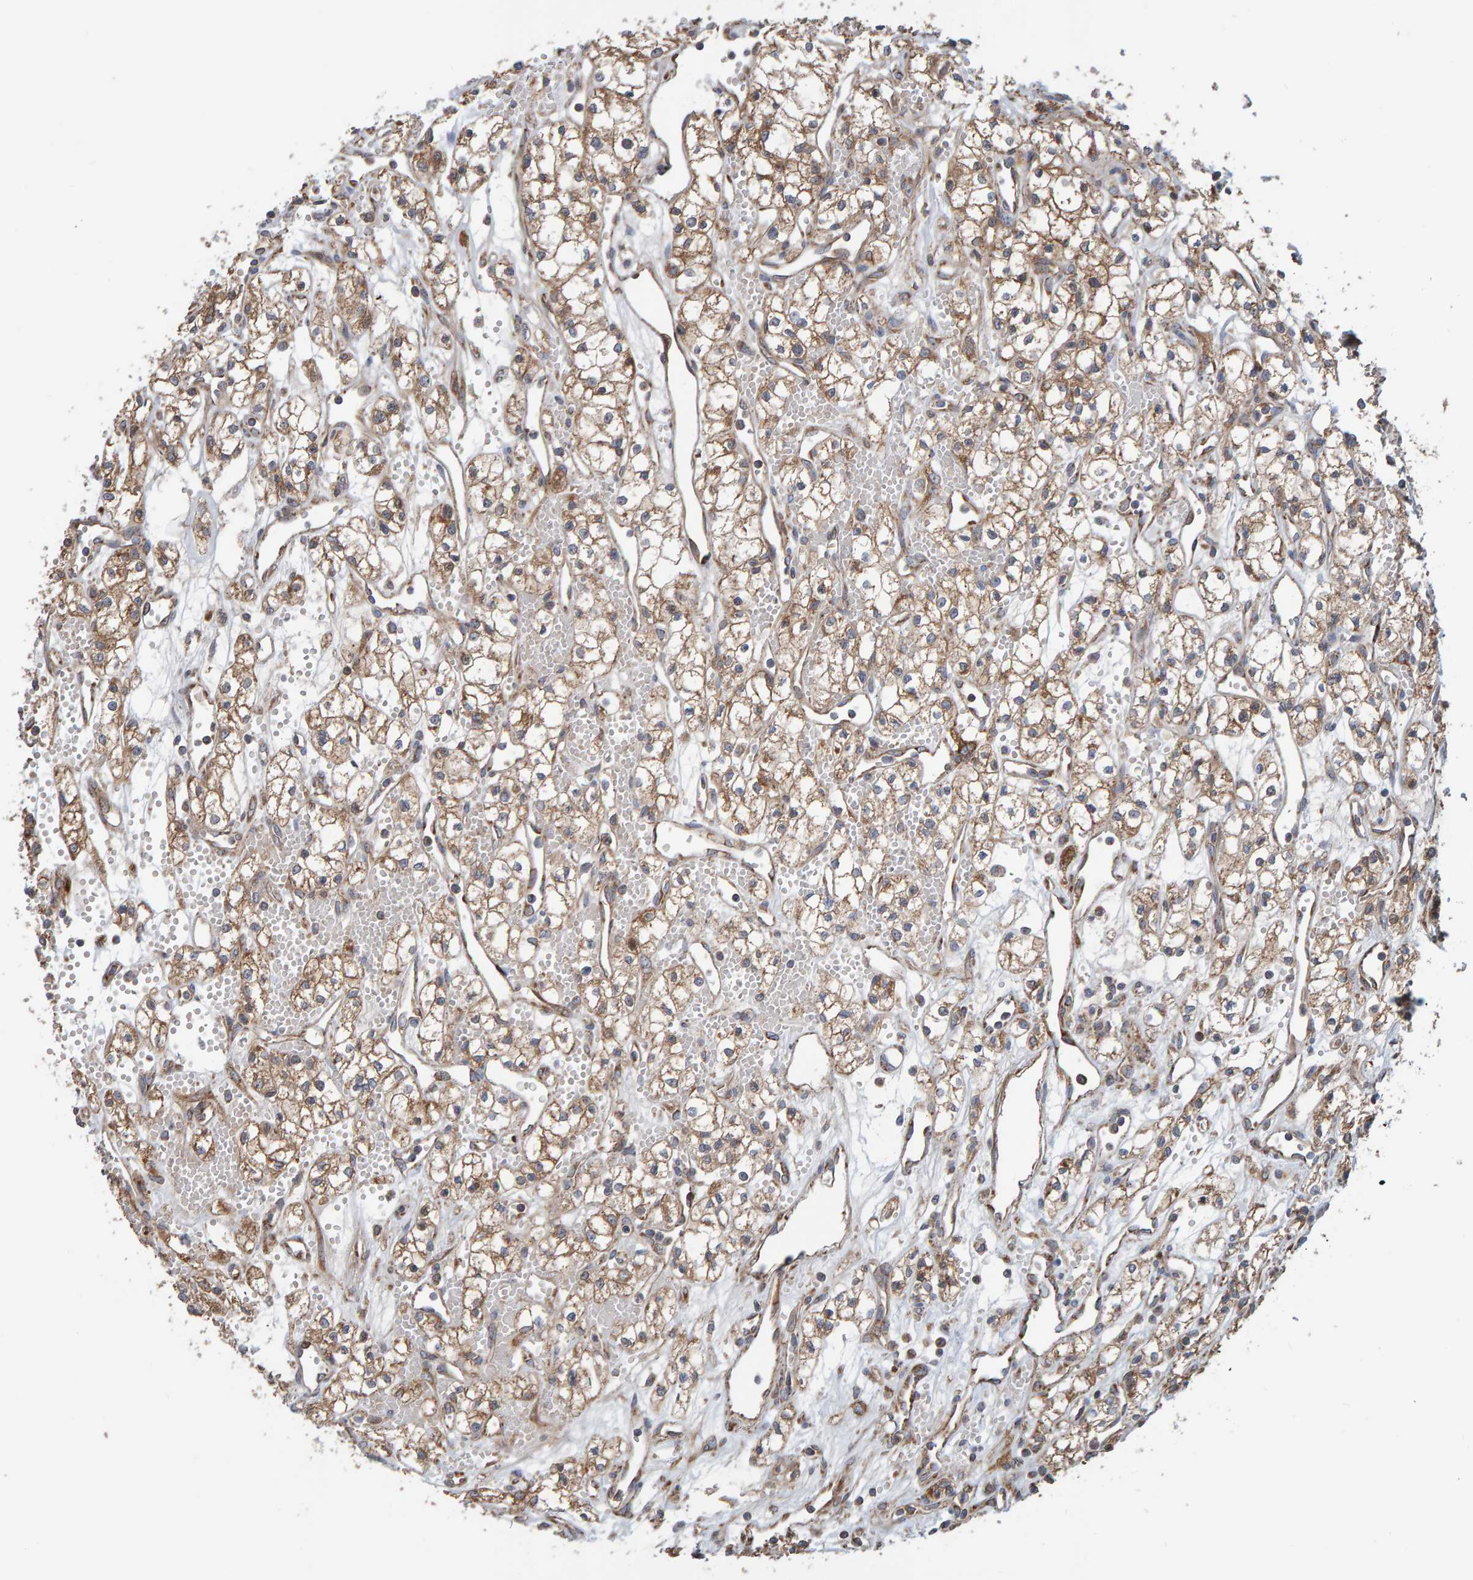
{"staining": {"intensity": "moderate", "quantity": ">75%", "location": "cytoplasmic/membranous"}, "tissue": "renal cancer", "cell_type": "Tumor cells", "image_type": "cancer", "snomed": [{"axis": "morphology", "description": "Adenocarcinoma, NOS"}, {"axis": "topography", "description": "Kidney"}], "caption": "Tumor cells display moderate cytoplasmic/membranous expression in approximately >75% of cells in renal cancer (adenocarcinoma). The staining was performed using DAB (3,3'-diaminobenzidine) to visualize the protein expression in brown, while the nuclei were stained in blue with hematoxylin (Magnification: 20x).", "gene": "MRPL45", "patient": {"sex": "male", "age": 59}}